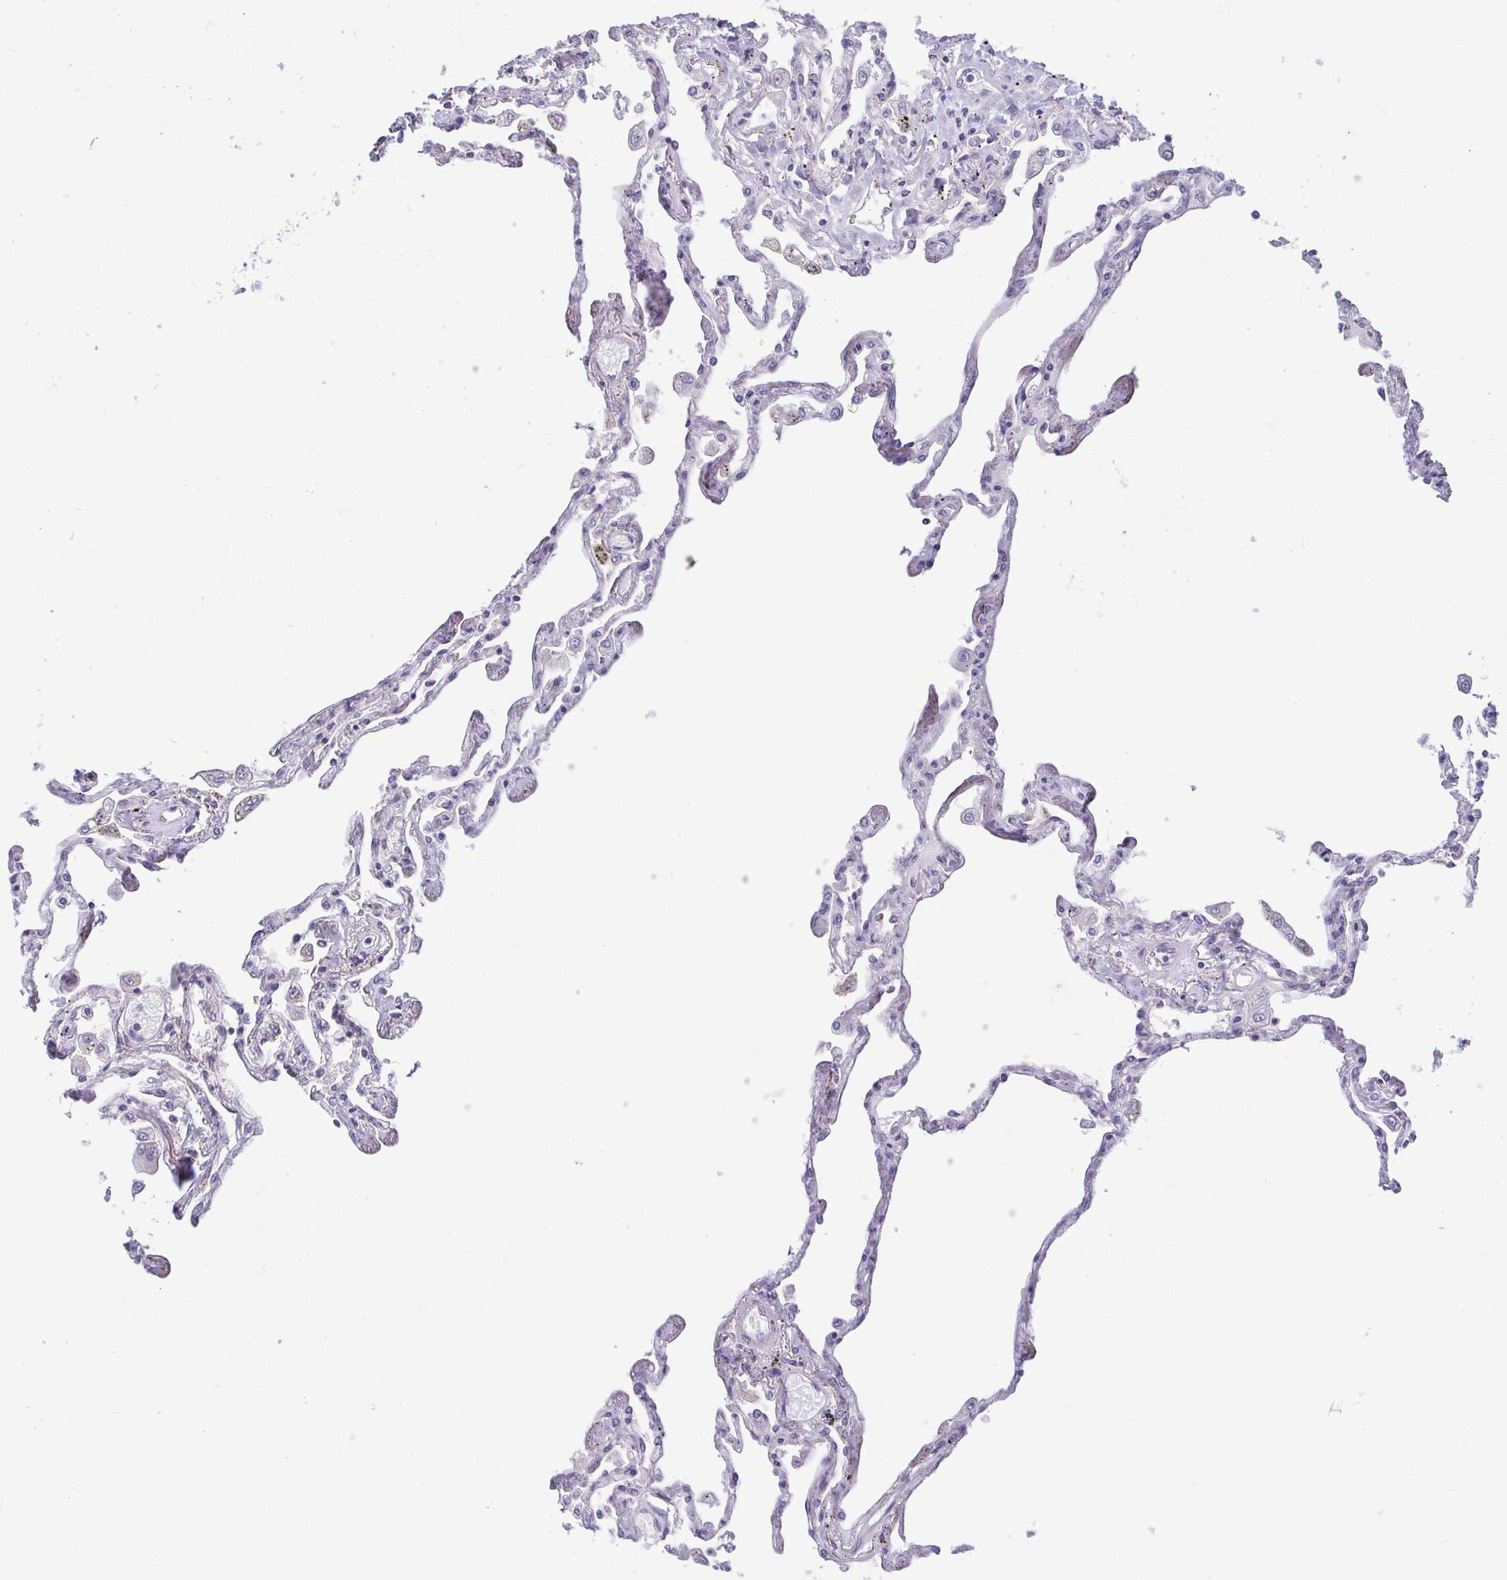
{"staining": {"intensity": "moderate", "quantity": "25%-75%", "location": "cytoplasmic/membranous"}, "tissue": "lung", "cell_type": "Alveolar cells", "image_type": "normal", "snomed": [{"axis": "morphology", "description": "Normal tissue, NOS"}, {"axis": "morphology", "description": "Adenocarcinoma, NOS"}, {"axis": "topography", "description": "Cartilage tissue"}, {"axis": "topography", "description": "Lung"}], "caption": "Normal lung displays moderate cytoplasmic/membranous staining in about 25%-75% of alveolar cells, visualized by immunohistochemistry.", "gene": "LMF2", "patient": {"sex": "female", "age": 67}}